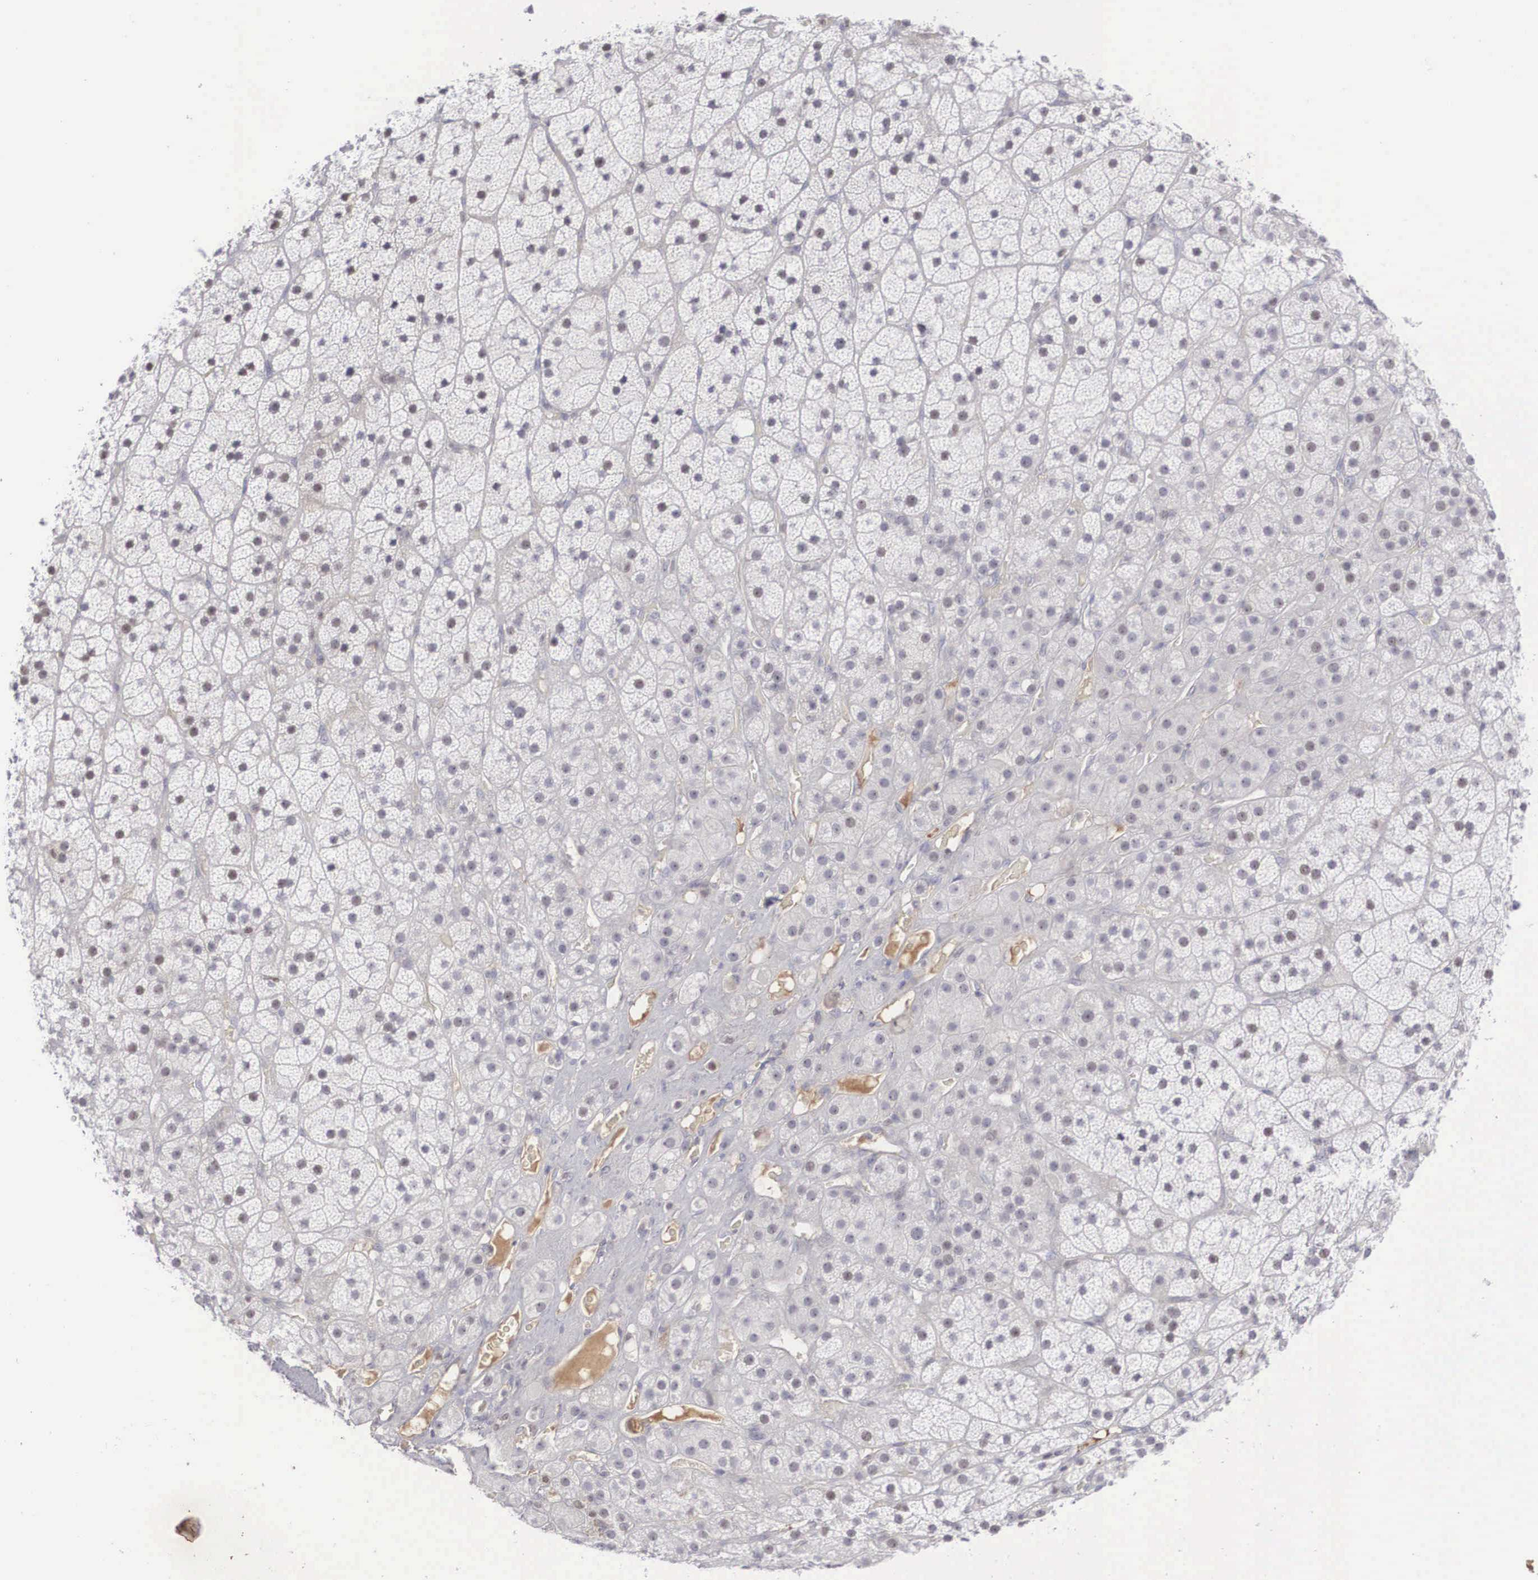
{"staining": {"intensity": "negative", "quantity": "none", "location": "none"}, "tissue": "adrenal gland", "cell_type": "Glandular cells", "image_type": "normal", "snomed": [{"axis": "morphology", "description": "Normal tissue, NOS"}, {"axis": "topography", "description": "Adrenal gland"}], "caption": "Histopathology image shows no protein expression in glandular cells of unremarkable adrenal gland.", "gene": "RBPJ", "patient": {"sex": "male", "age": 57}}